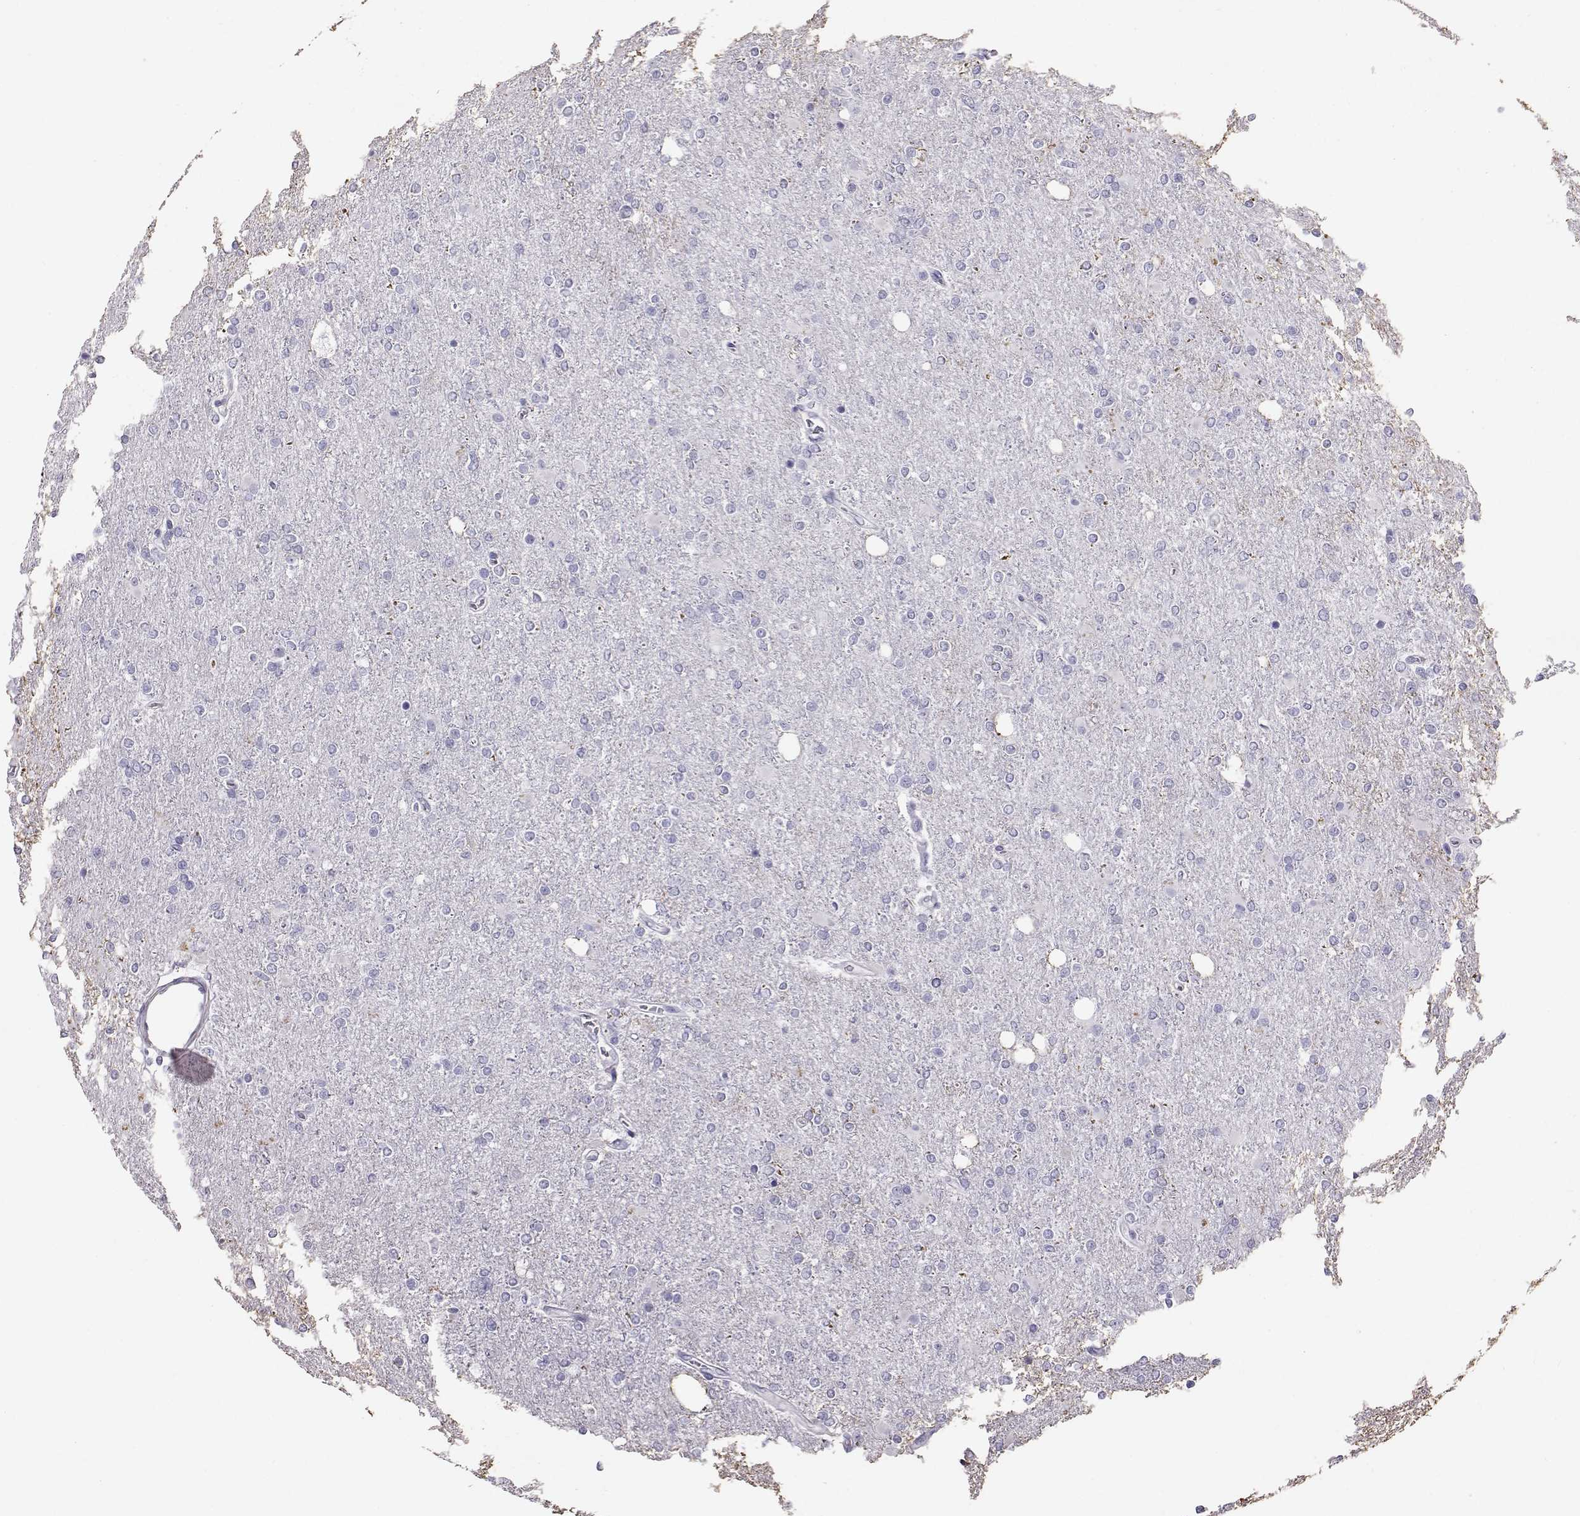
{"staining": {"intensity": "negative", "quantity": "none", "location": "none"}, "tissue": "glioma", "cell_type": "Tumor cells", "image_type": "cancer", "snomed": [{"axis": "morphology", "description": "Glioma, malignant, High grade"}, {"axis": "topography", "description": "Cerebral cortex"}], "caption": "The immunohistochemistry (IHC) micrograph has no significant positivity in tumor cells of glioma tissue. Nuclei are stained in blue.", "gene": "RD3", "patient": {"sex": "male", "age": 70}}